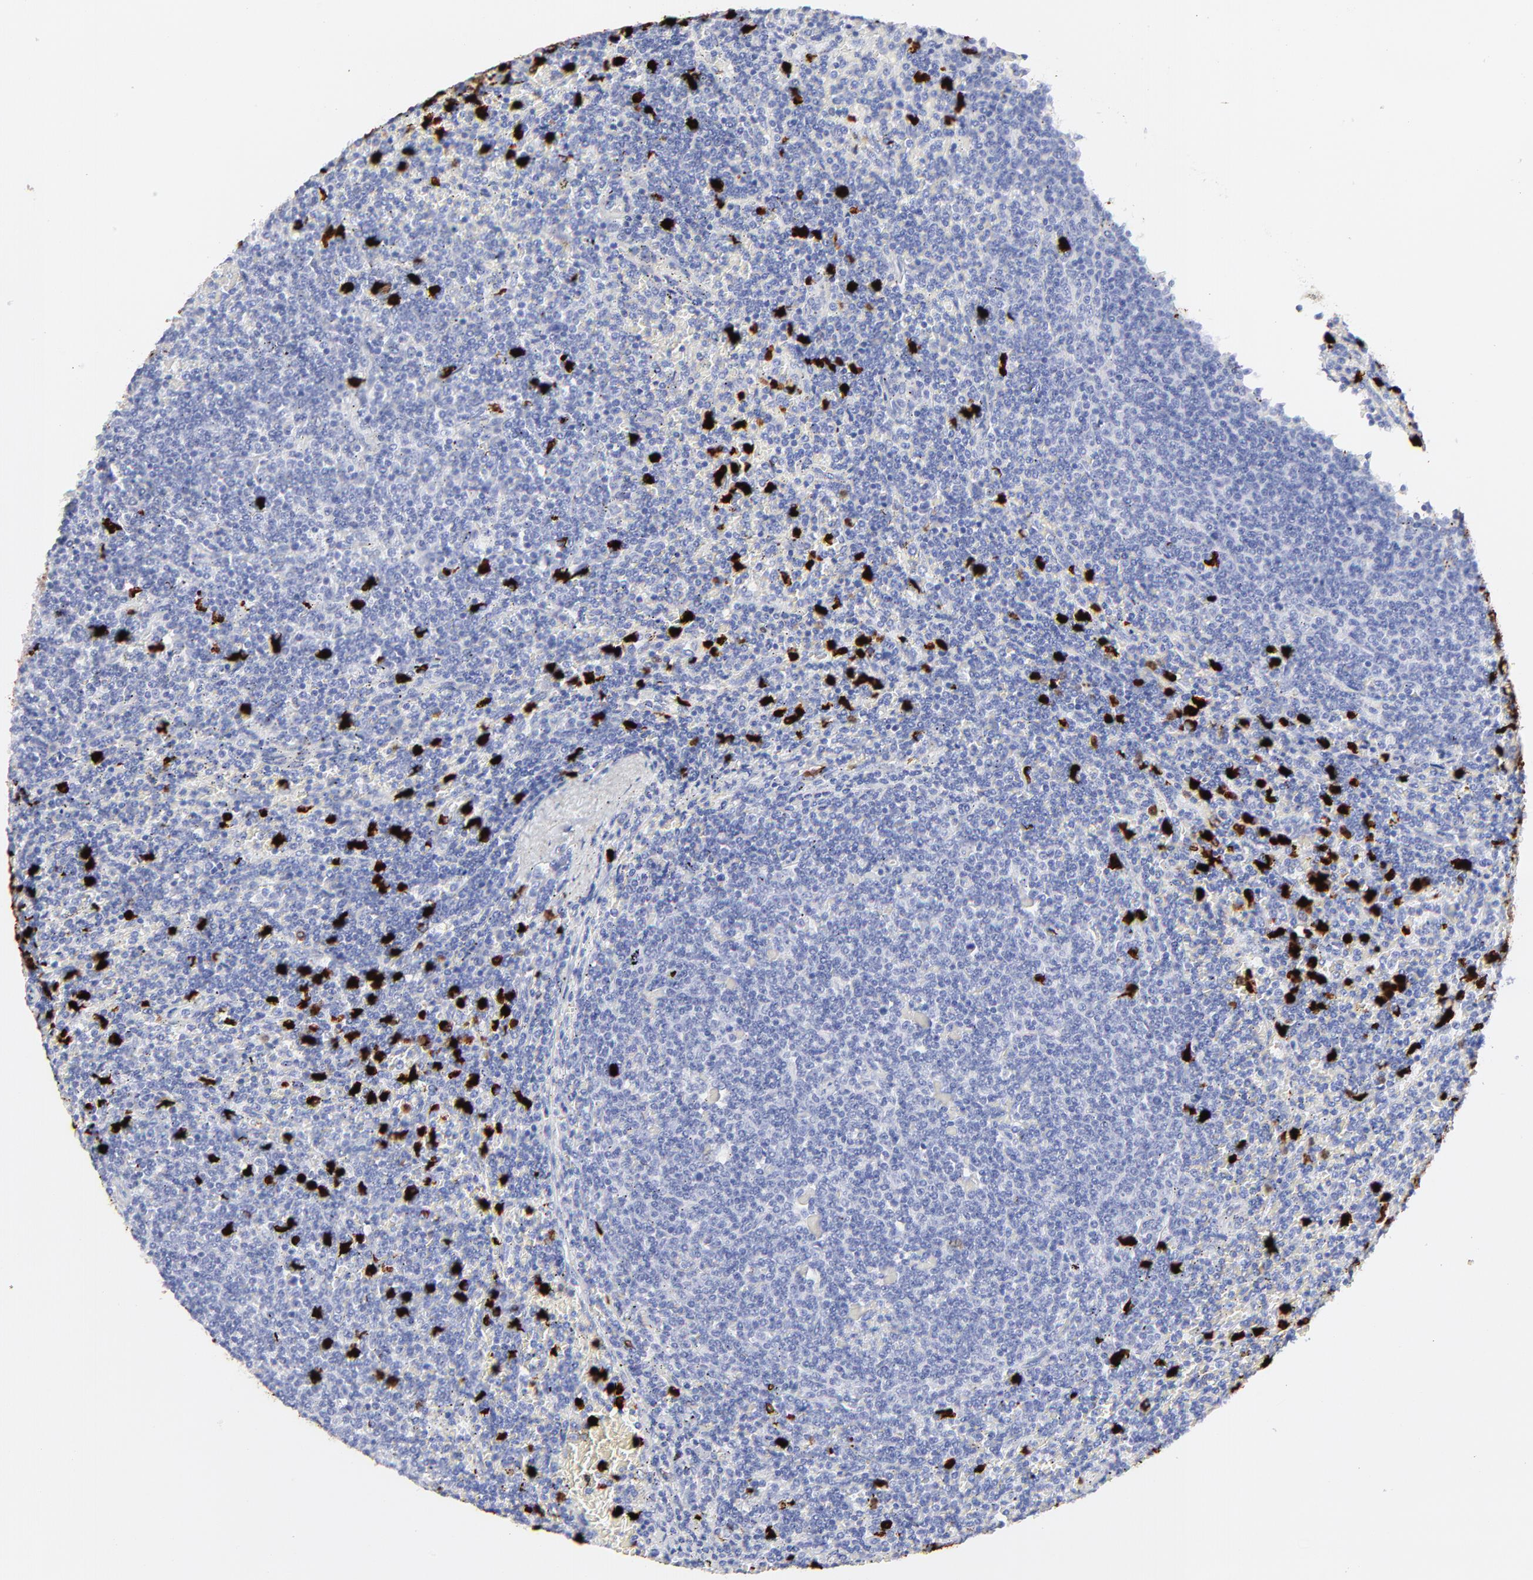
{"staining": {"intensity": "negative", "quantity": "none", "location": "none"}, "tissue": "lymphoma", "cell_type": "Tumor cells", "image_type": "cancer", "snomed": [{"axis": "morphology", "description": "Malignant lymphoma, non-Hodgkin's type, Low grade"}, {"axis": "topography", "description": "Spleen"}], "caption": "High power microscopy image of an immunohistochemistry image of malignant lymphoma, non-Hodgkin's type (low-grade), revealing no significant expression in tumor cells.", "gene": "S100A12", "patient": {"sex": "female", "age": 50}}